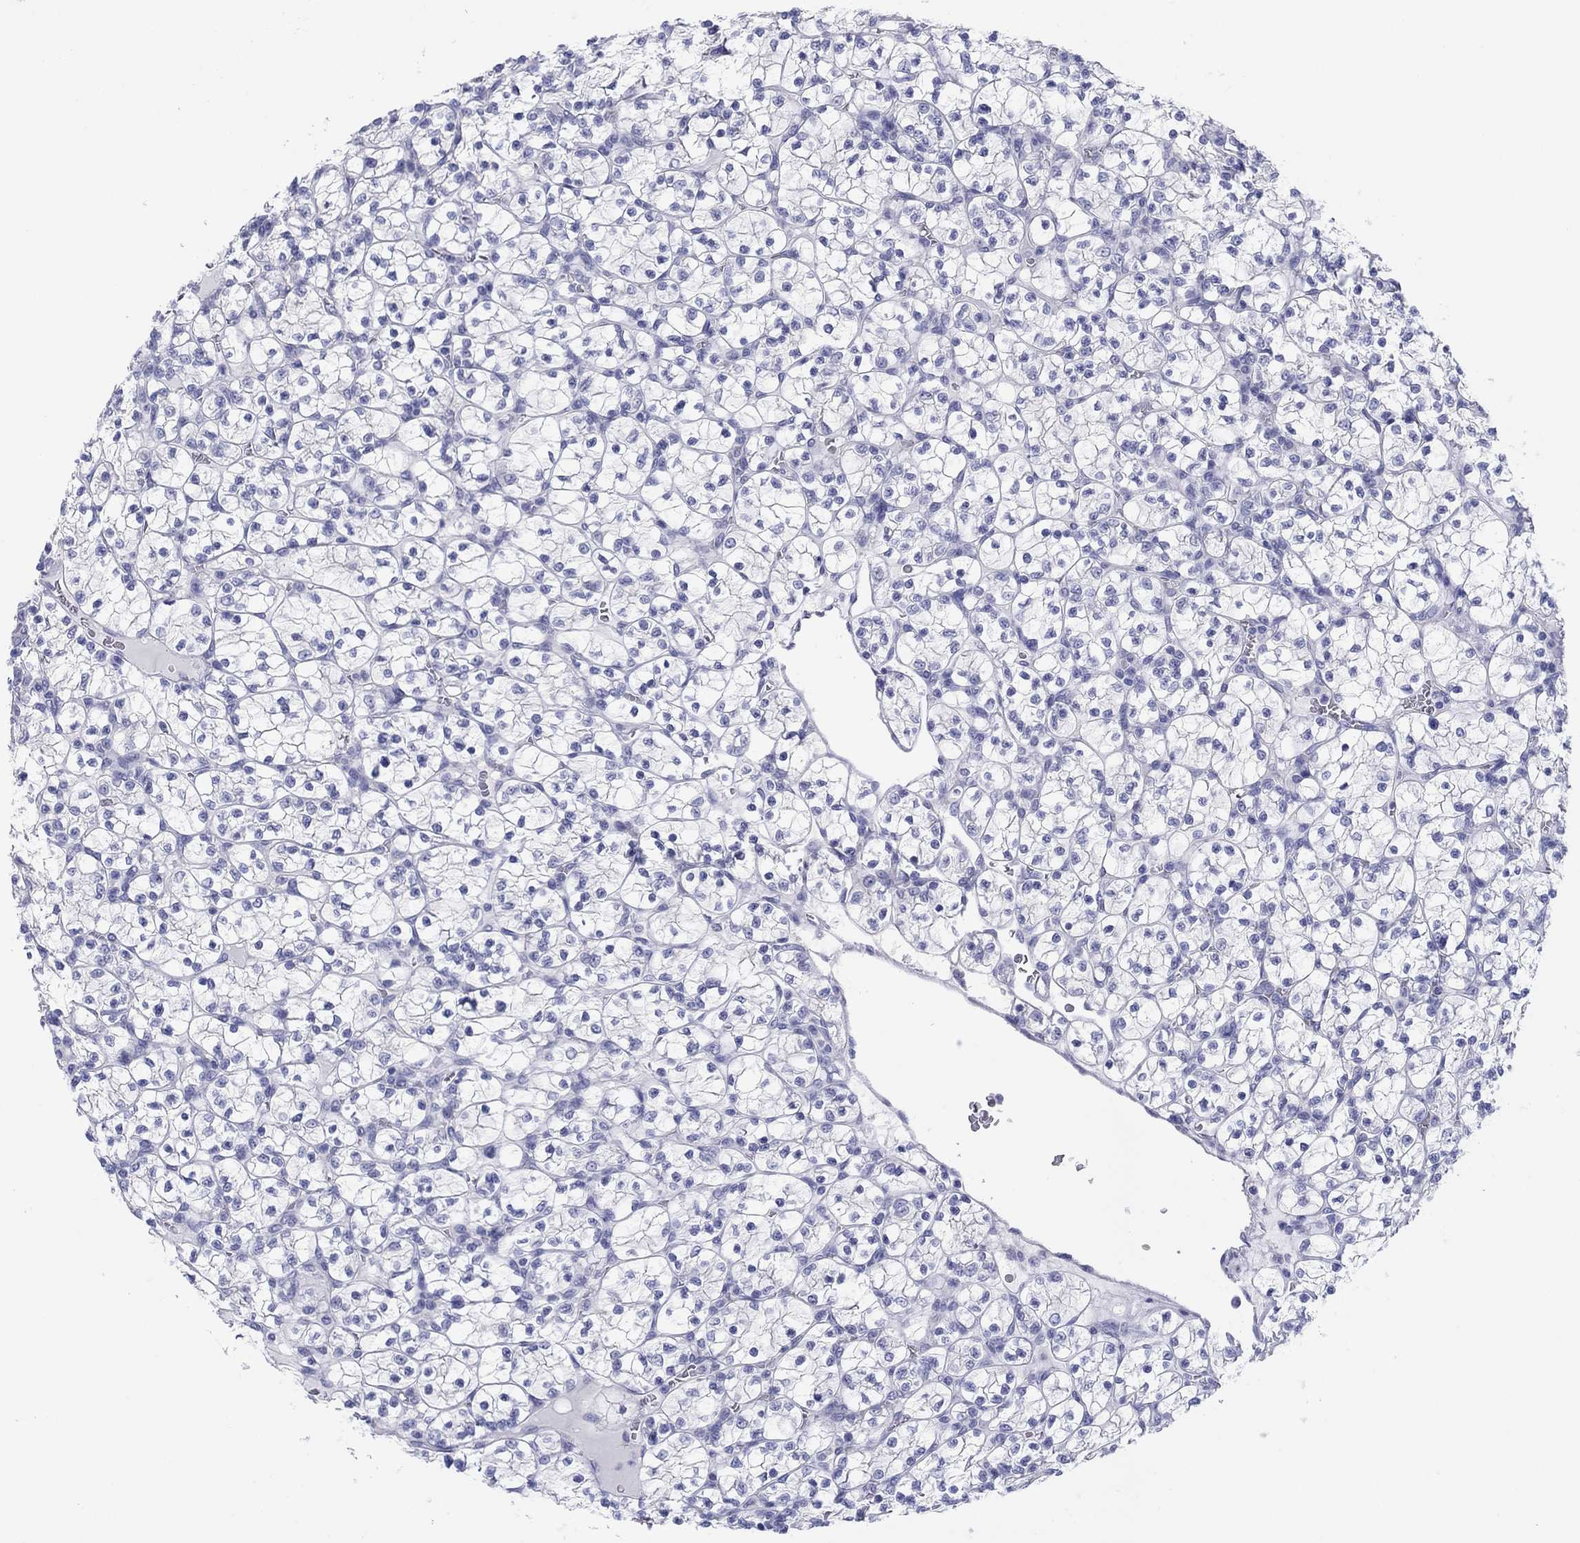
{"staining": {"intensity": "negative", "quantity": "none", "location": "none"}, "tissue": "renal cancer", "cell_type": "Tumor cells", "image_type": "cancer", "snomed": [{"axis": "morphology", "description": "Adenocarcinoma, NOS"}, {"axis": "topography", "description": "Kidney"}], "caption": "This is an immunohistochemistry micrograph of renal cancer (adenocarcinoma). There is no expression in tumor cells.", "gene": "ERICH3", "patient": {"sex": "female", "age": 89}}